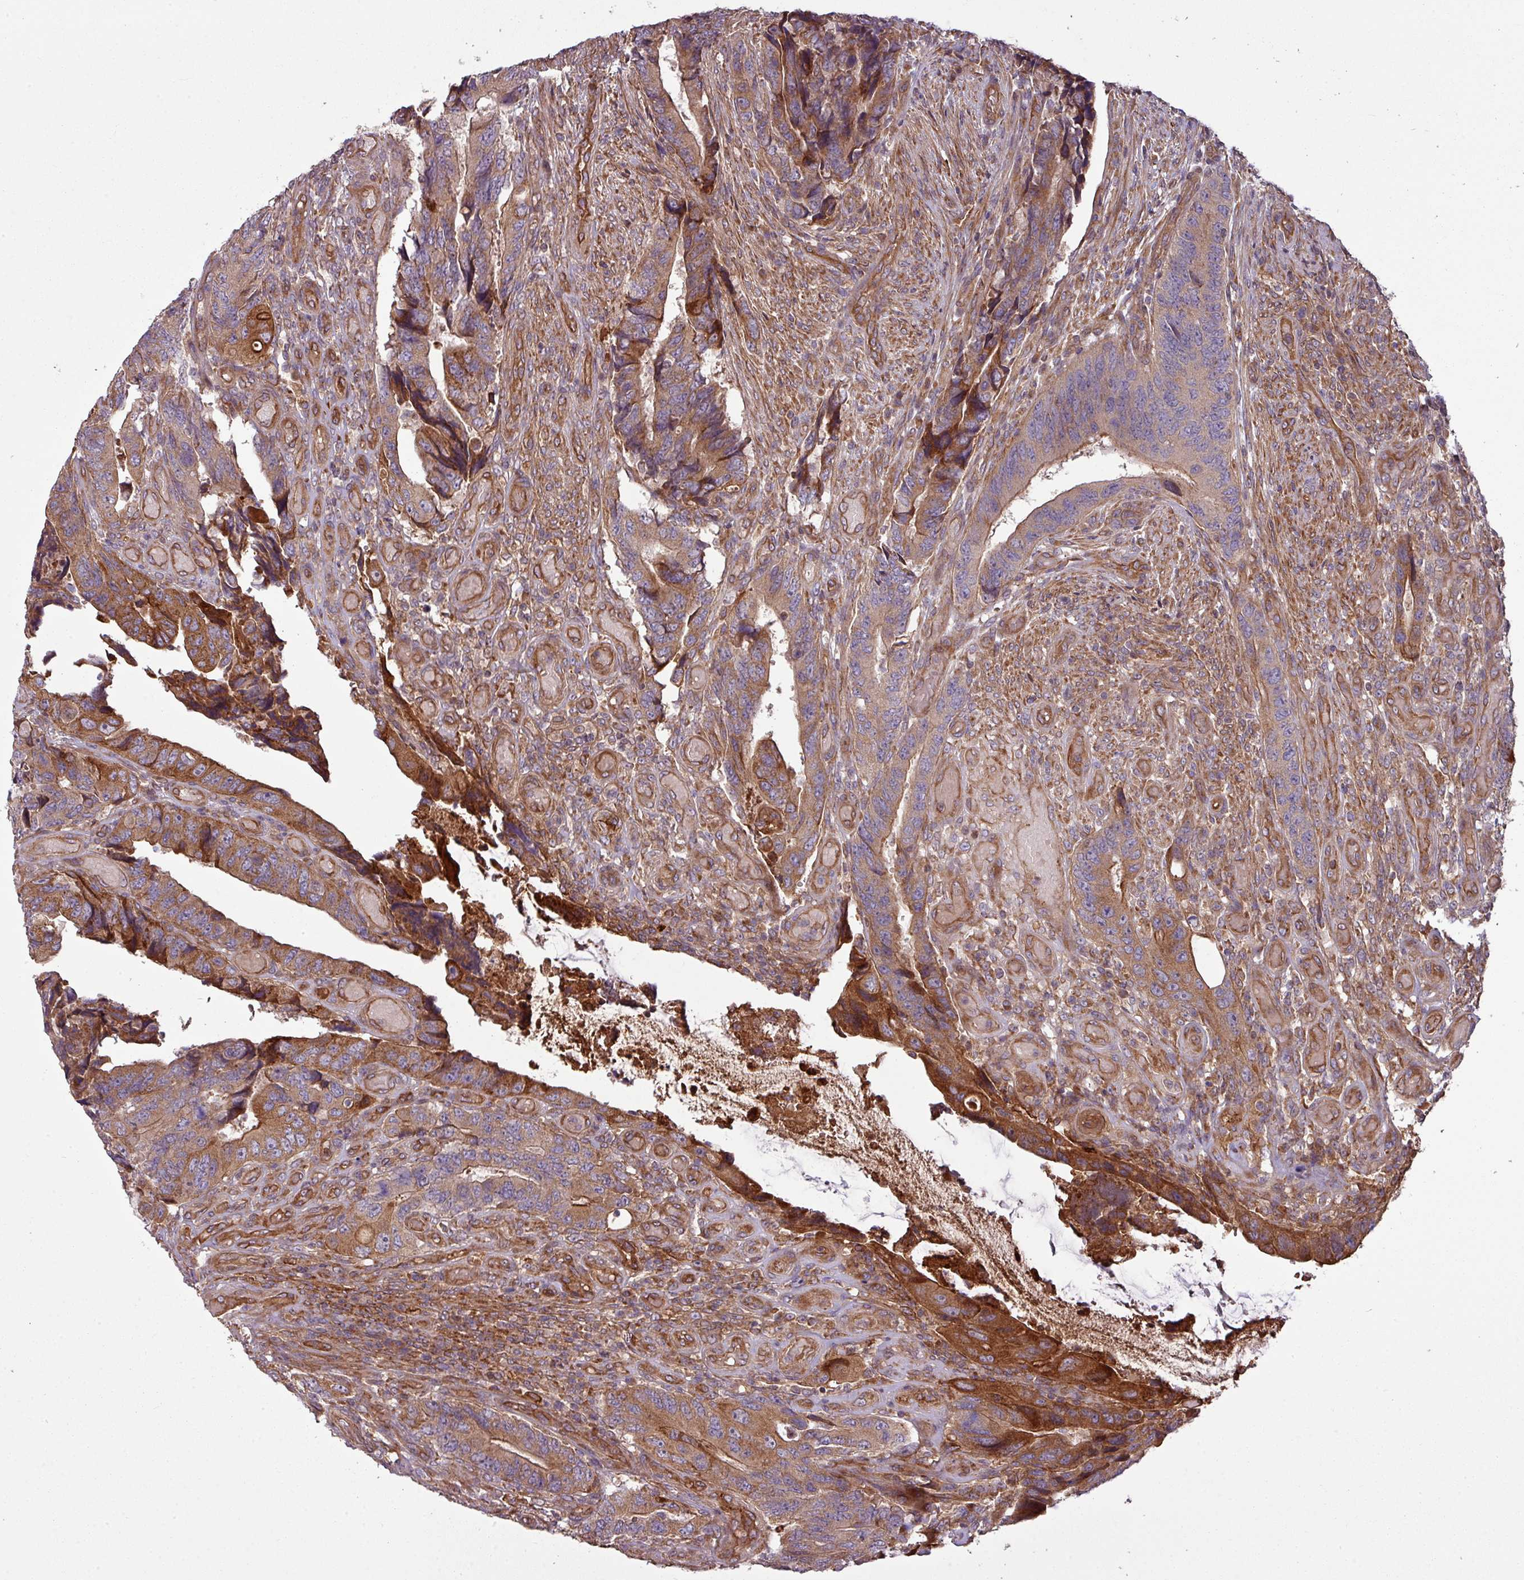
{"staining": {"intensity": "moderate", "quantity": ">75%", "location": "cytoplasmic/membranous"}, "tissue": "colorectal cancer", "cell_type": "Tumor cells", "image_type": "cancer", "snomed": [{"axis": "morphology", "description": "Adenocarcinoma, NOS"}, {"axis": "topography", "description": "Colon"}], "caption": "Brown immunohistochemical staining in colorectal cancer shows moderate cytoplasmic/membranous expression in approximately >75% of tumor cells. (DAB IHC, brown staining for protein, blue staining for nuclei).", "gene": "SNRNP25", "patient": {"sex": "male", "age": 87}}